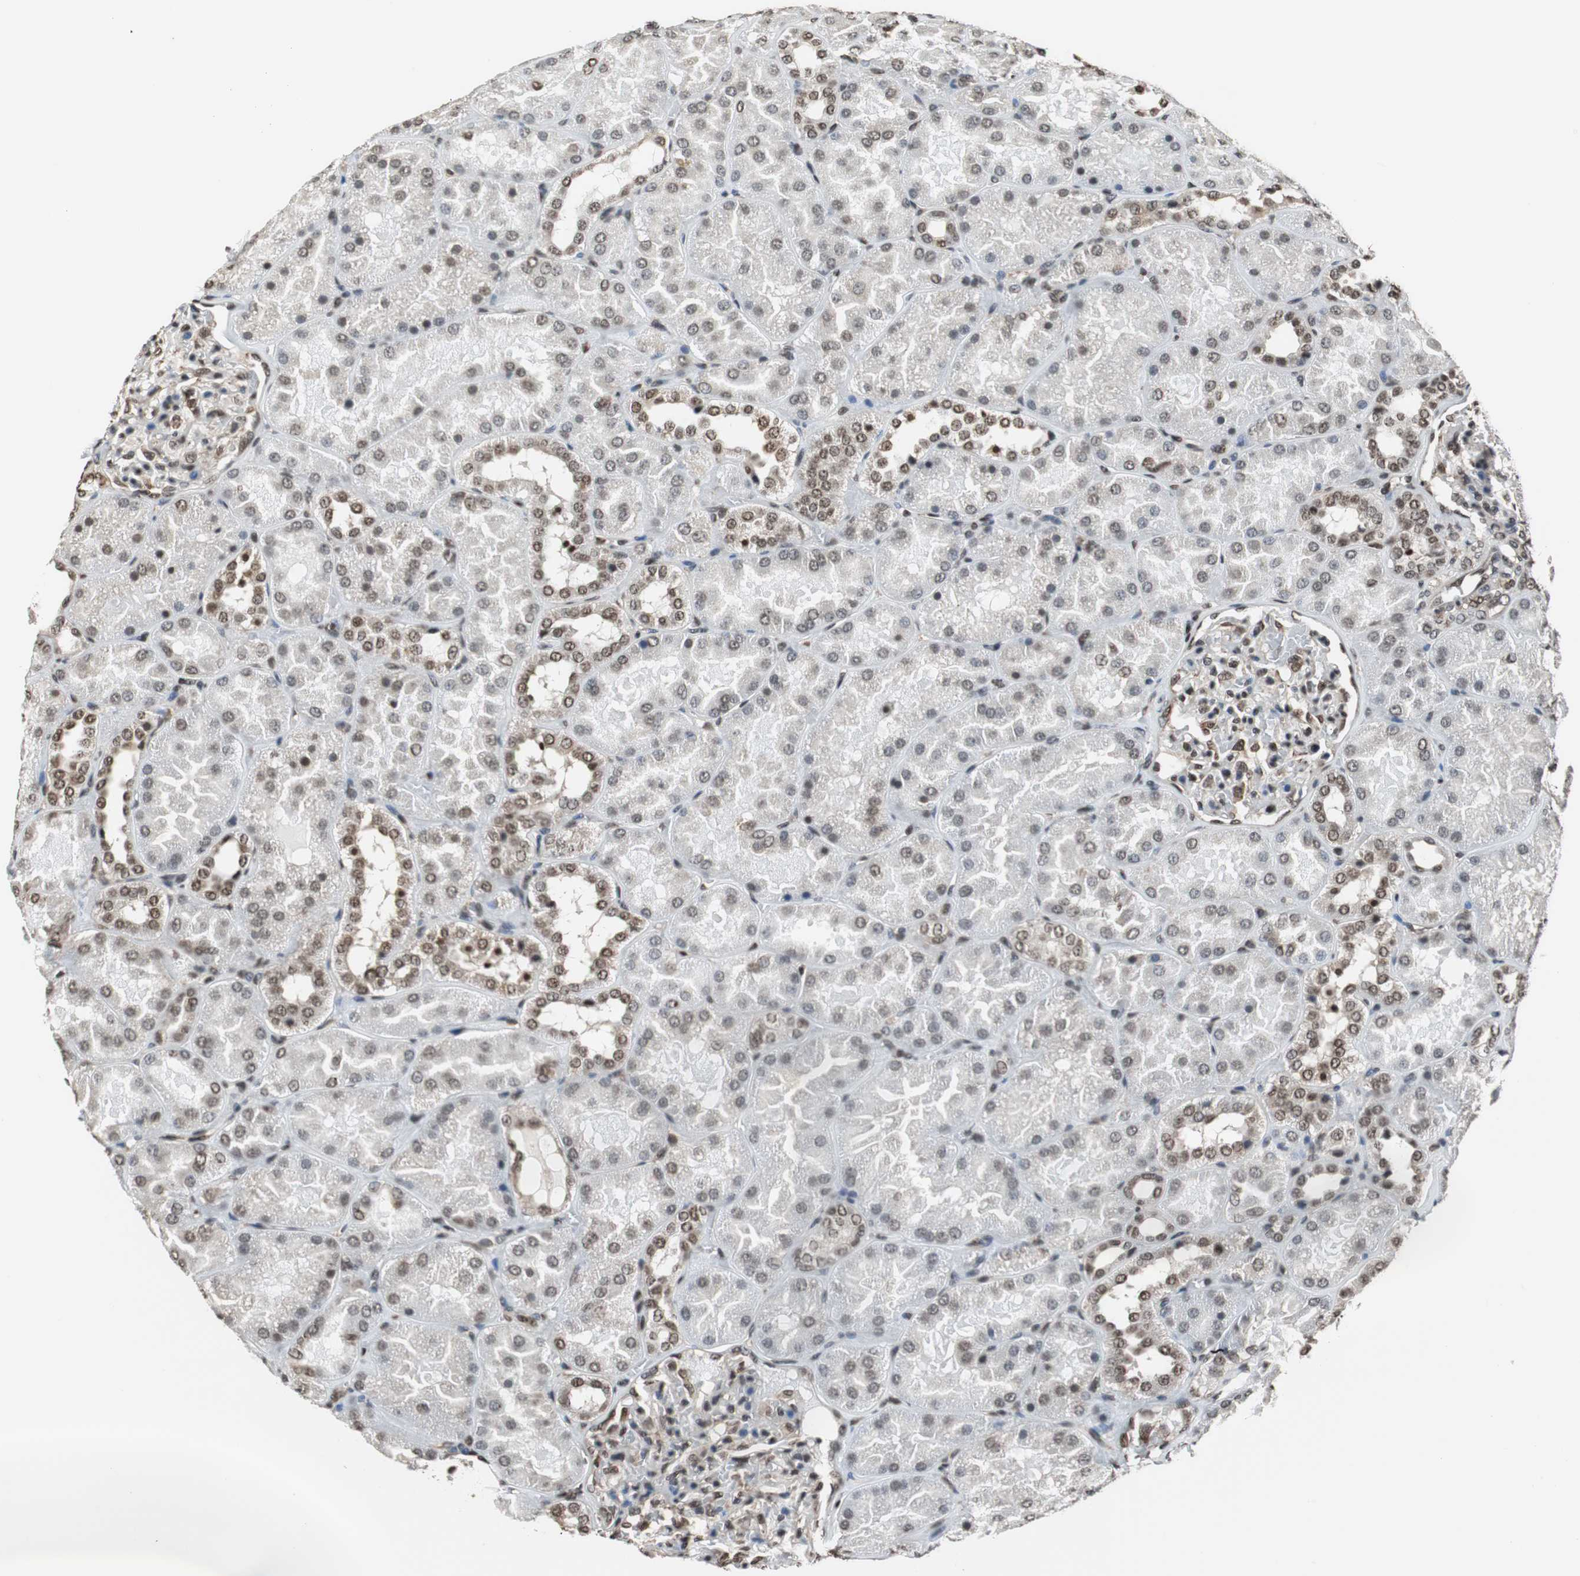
{"staining": {"intensity": "moderate", "quantity": "25%-75%", "location": "nuclear"}, "tissue": "kidney", "cell_type": "Cells in glomeruli", "image_type": "normal", "snomed": [{"axis": "morphology", "description": "Normal tissue, NOS"}, {"axis": "topography", "description": "Kidney"}], "caption": "IHC histopathology image of unremarkable human kidney stained for a protein (brown), which shows medium levels of moderate nuclear positivity in approximately 25%-75% of cells in glomeruli.", "gene": "REST", "patient": {"sex": "male", "age": 28}}